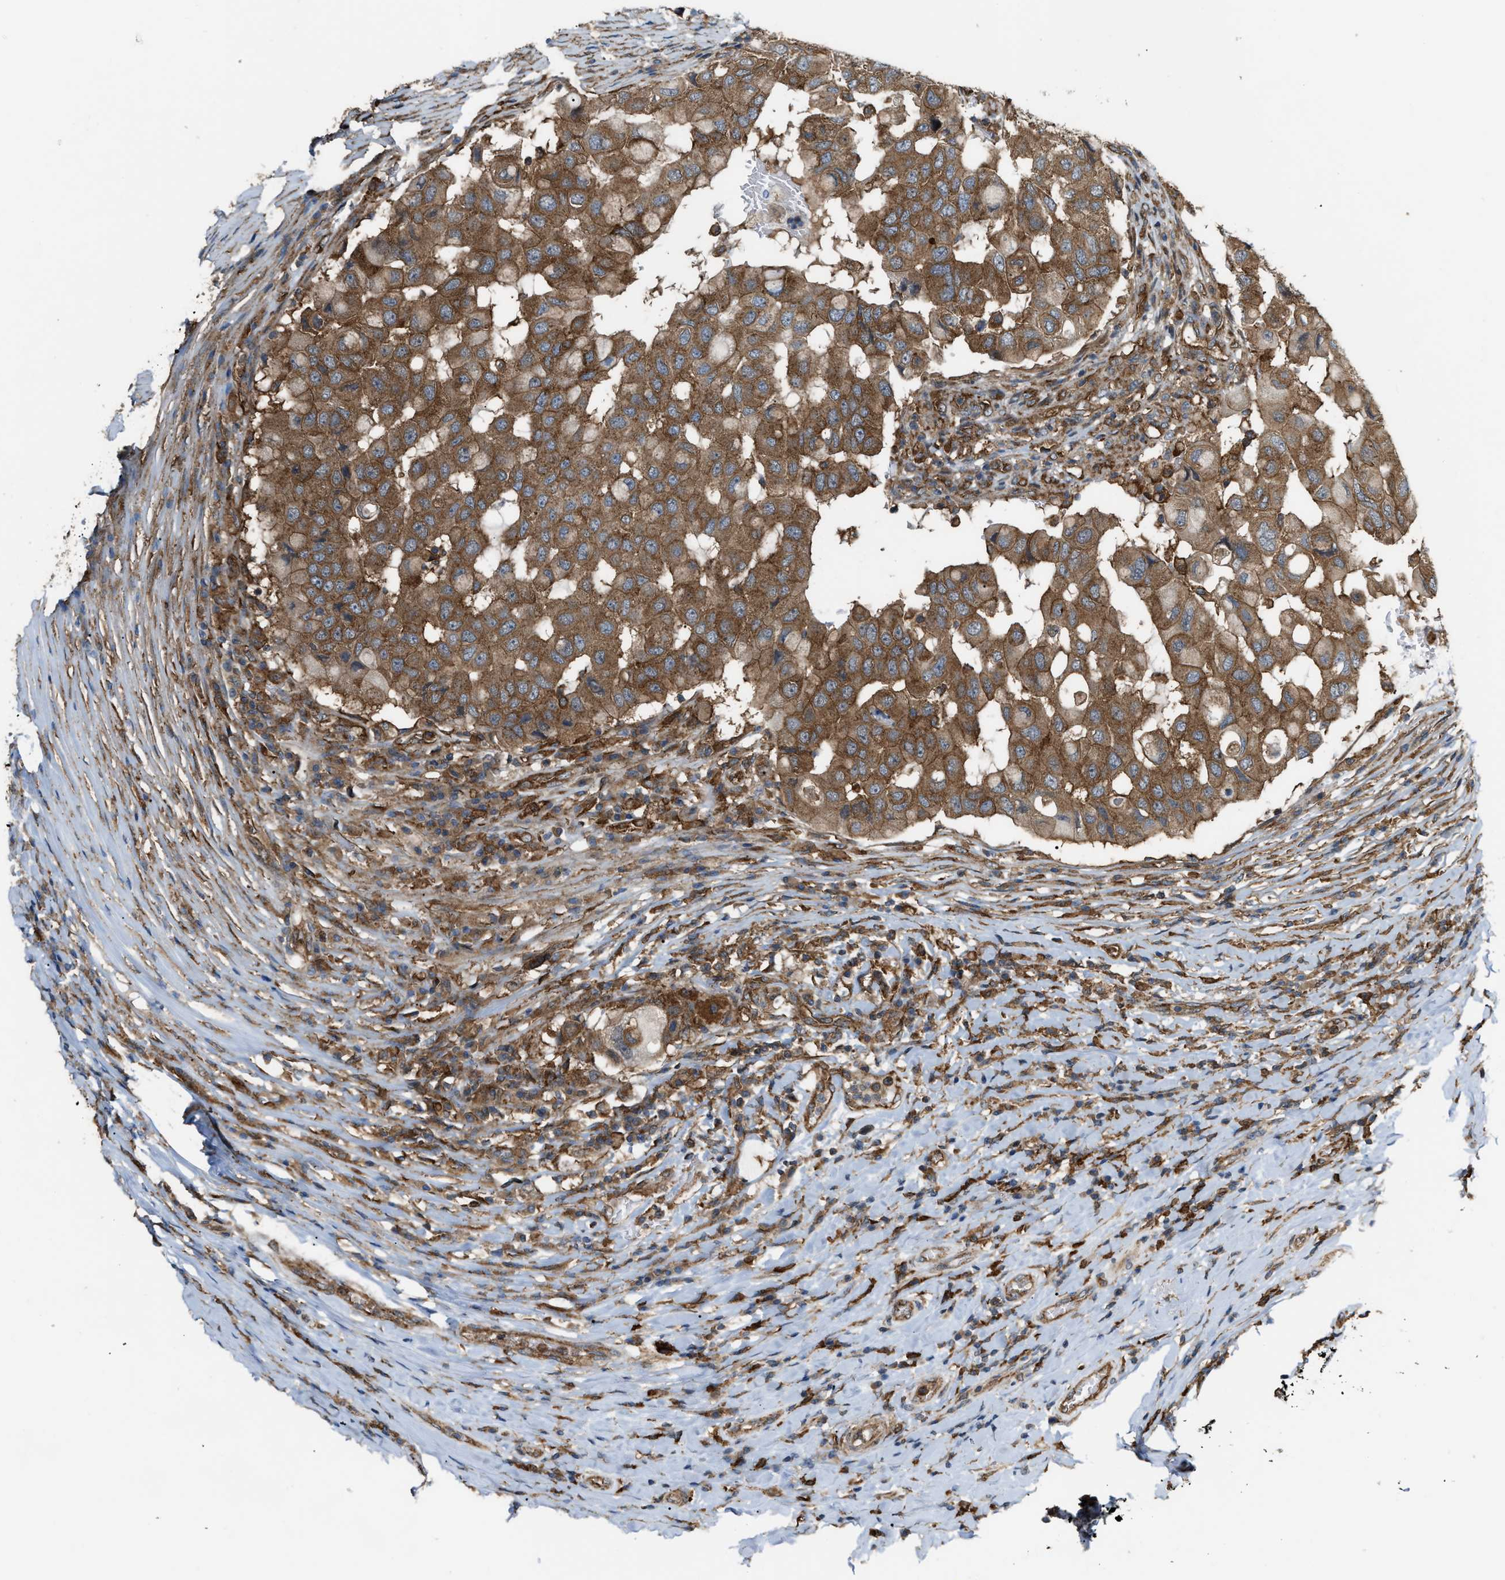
{"staining": {"intensity": "moderate", "quantity": ">75%", "location": "cytoplasmic/membranous"}, "tissue": "breast cancer", "cell_type": "Tumor cells", "image_type": "cancer", "snomed": [{"axis": "morphology", "description": "Duct carcinoma"}, {"axis": "topography", "description": "Breast"}], "caption": "Immunohistochemical staining of breast cancer (intraductal carcinoma) demonstrates moderate cytoplasmic/membranous protein staining in about >75% of tumor cells. (brown staining indicates protein expression, while blue staining denotes nuclei).", "gene": "PICALM", "patient": {"sex": "female", "age": 27}}